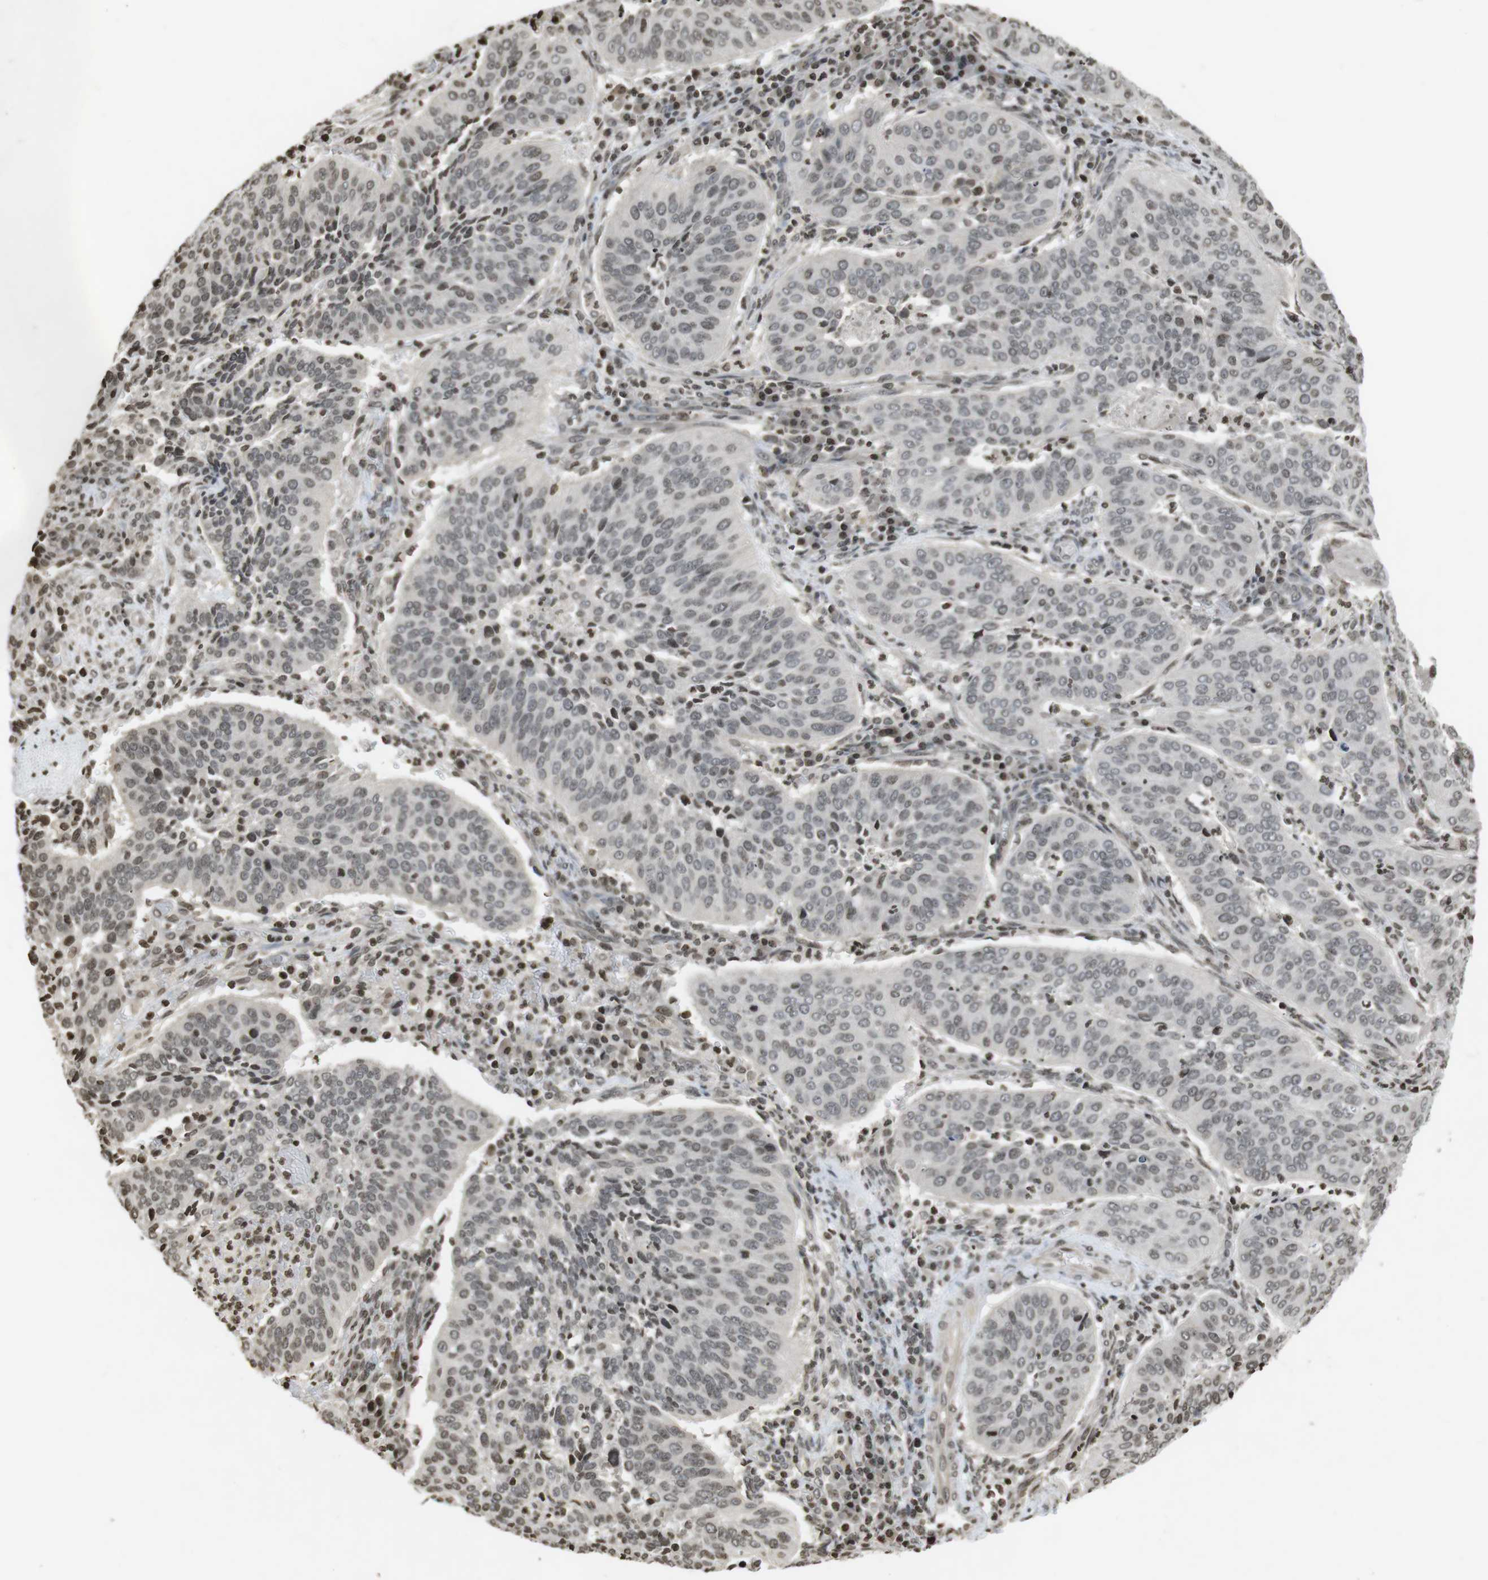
{"staining": {"intensity": "weak", "quantity": ">75%", "location": "nuclear"}, "tissue": "cervical cancer", "cell_type": "Tumor cells", "image_type": "cancer", "snomed": [{"axis": "morphology", "description": "Normal tissue, NOS"}, {"axis": "morphology", "description": "Squamous cell carcinoma, NOS"}, {"axis": "topography", "description": "Cervix"}], "caption": "Immunohistochemistry histopathology image of human squamous cell carcinoma (cervical) stained for a protein (brown), which shows low levels of weak nuclear expression in approximately >75% of tumor cells.", "gene": "FOXA3", "patient": {"sex": "female", "age": 39}}